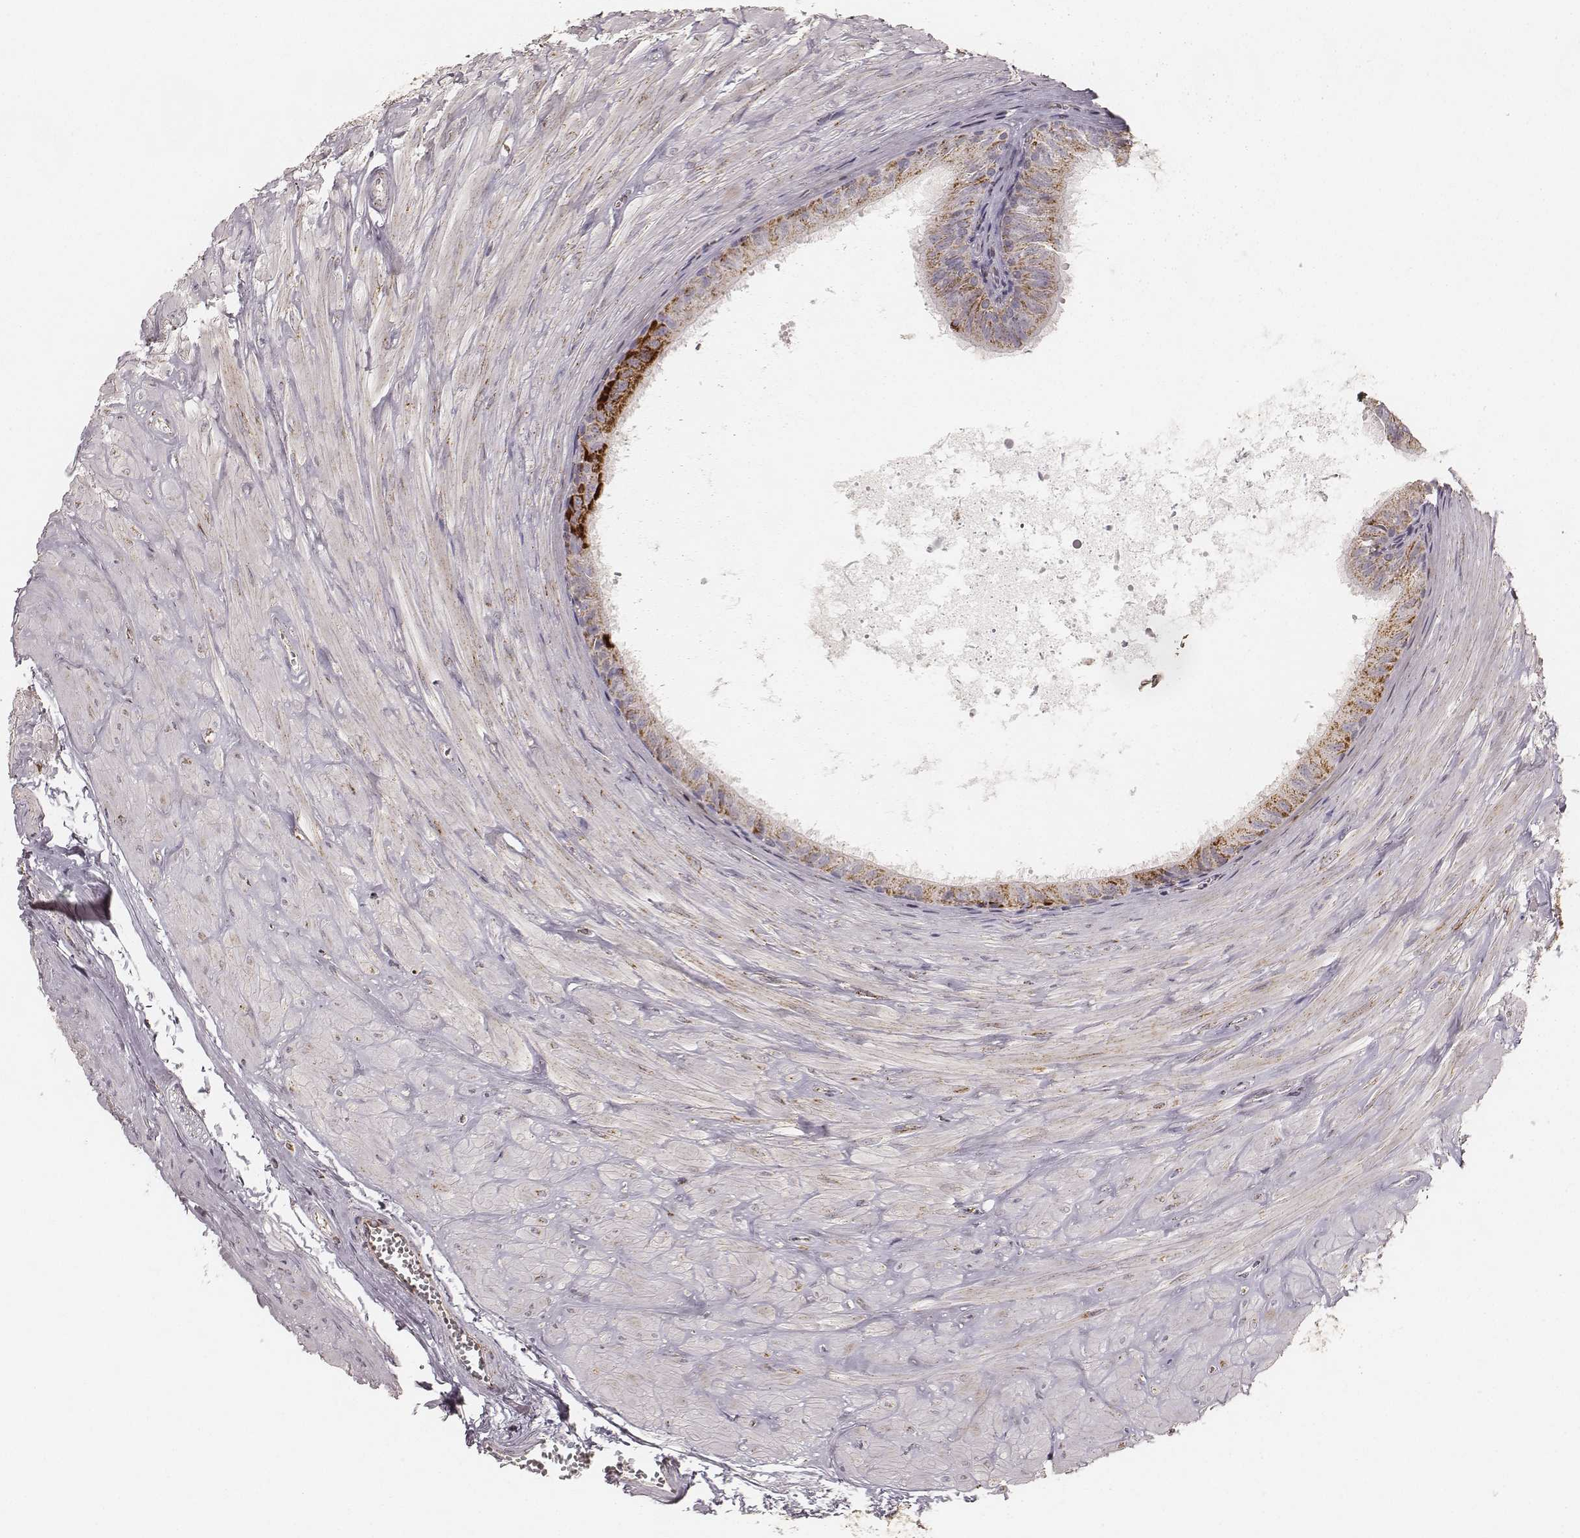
{"staining": {"intensity": "moderate", "quantity": "25%-75%", "location": "cytoplasmic/membranous"}, "tissue": "epididymis", "cell_type": "Glandular cells", "image_type": "normal", "snomed": [{"axis": "morphology", "description": "Normal tissue, NOS"}, {"axis": "topography", "description": "Epididymis"}], "caption": "Glandular cells show medium levels of moderate cytoplasmic/membranous staining in approximately 25%-75% of cells in benign epididymis.", "gene": "CS", "patient": {"sex": "male", "age": 37}}